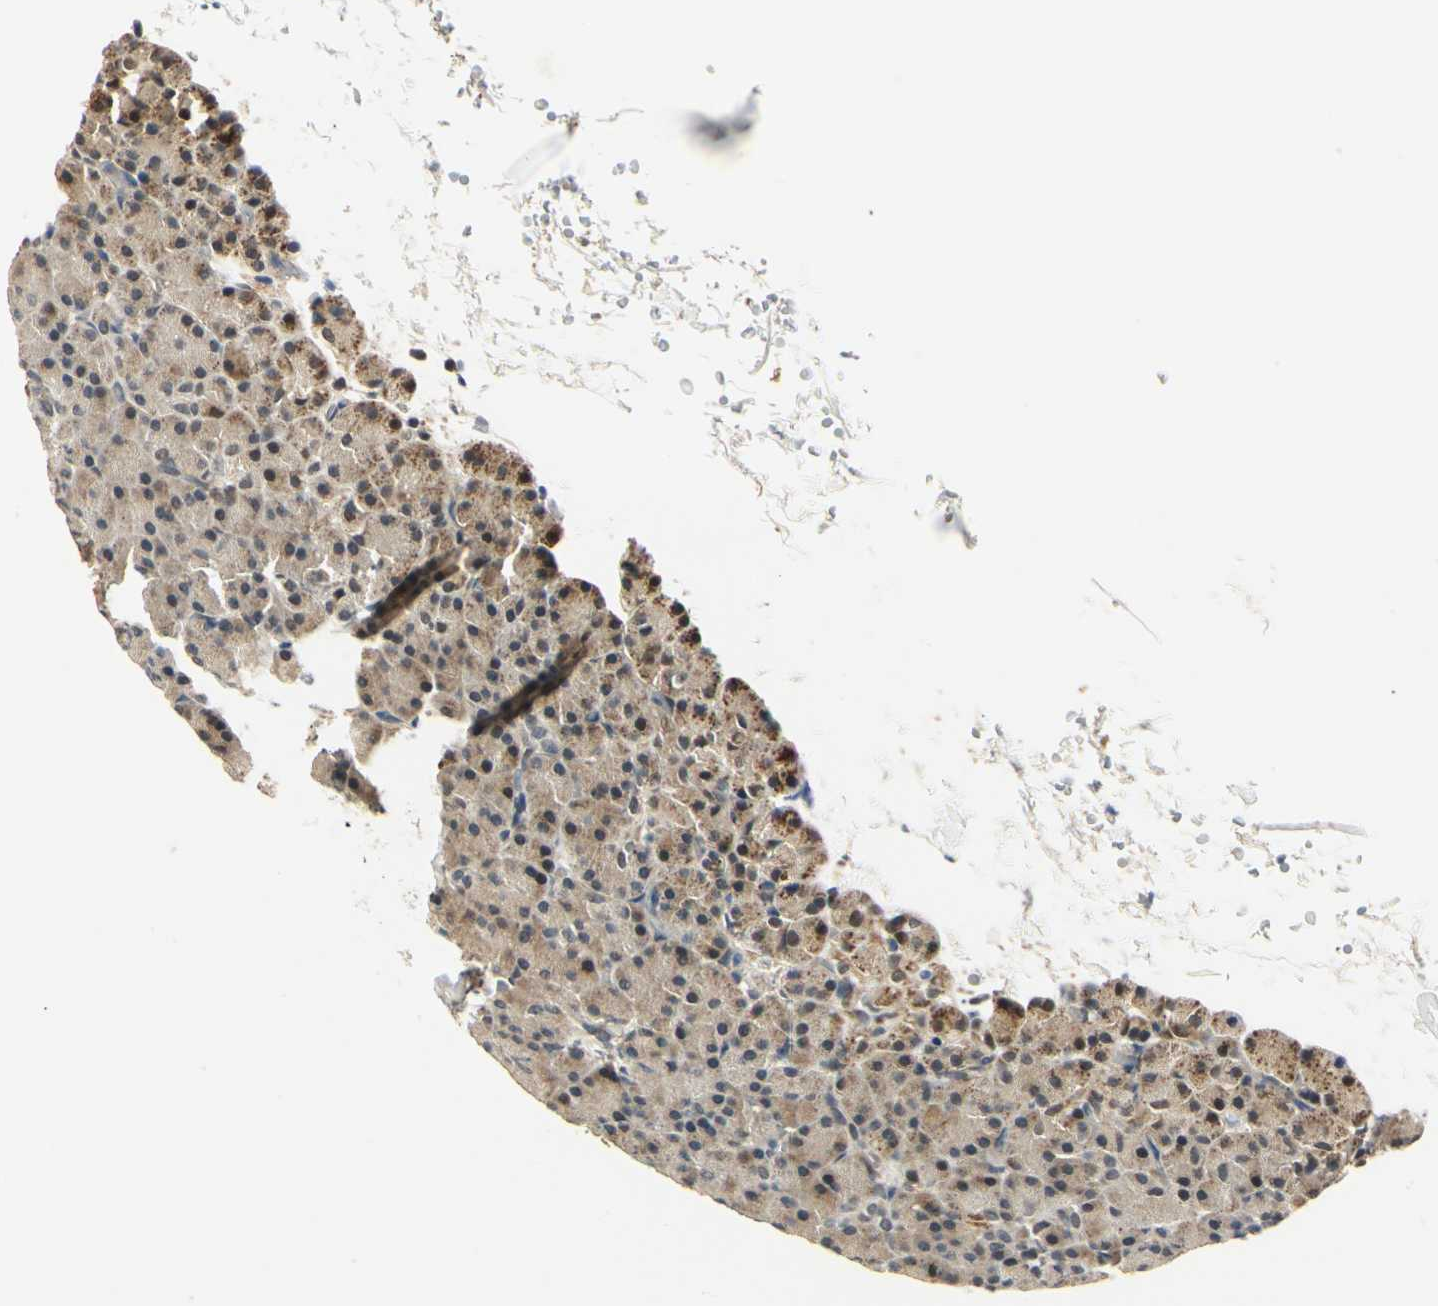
{"staining": {"intensity": "weak", "quantity": "25%-75%", "location": "cytoplasmic/membranous"}, "tissue": "pancreas", "cell_type": "Exocrine glandular cells", "image_type": "normal", "snomed": [{"axis": "morphology", "description": "Normal tissue, NOS"}, {"axis": "topography", "description": "Pancreas"}], "caption": "This is an image of immunohistochemistry staining of unremarkable pancreas, which shows weak expression in the cytoplasmic/membranous of exocrine glandular cells.", "gene": "PDK2", "patient": {"sex": "female", "age": 43}}